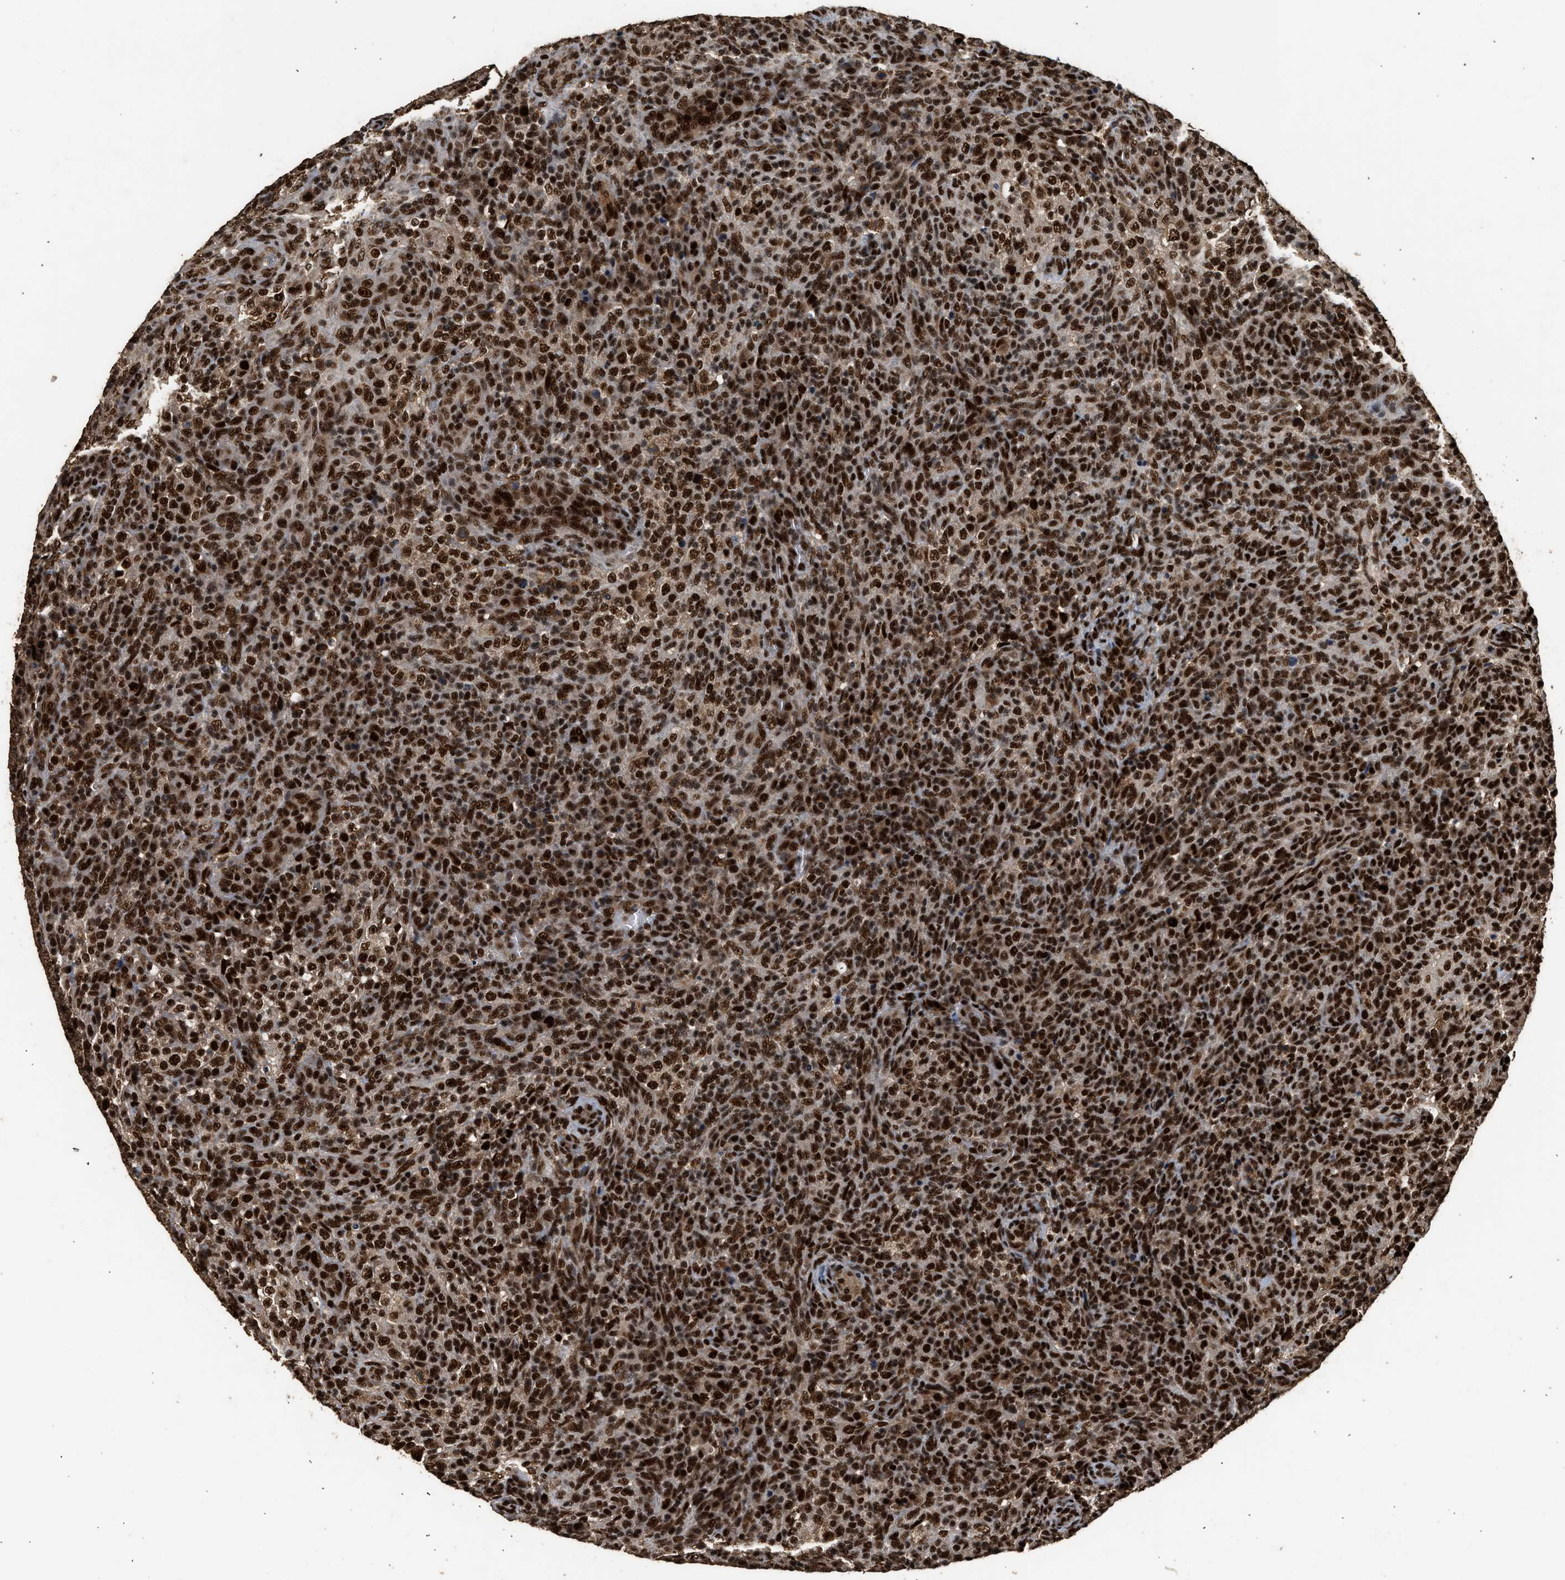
{"staining": {"intensity": "strong", "quantity": ">75%", "location": "nuclear"}, "tissue": "lymphoma", "cell_type": "Tumor cells", "image_type": "cancer", "snomed": [{"axis": "morphology", "description": "Malignant lymphoma, non-Hodgkin's type, High grade"}, {"axis": "topography", "description": "Lymph node"}], "caption": "Tumor cells exhibit high levels of strong nuclear staining in approximately >75% of cells in malignant lymphoma, non-Hodgkin's type (high-grade).", "gene": "PPP4R3B", "patient": {"sex": "female", "age": 76}}